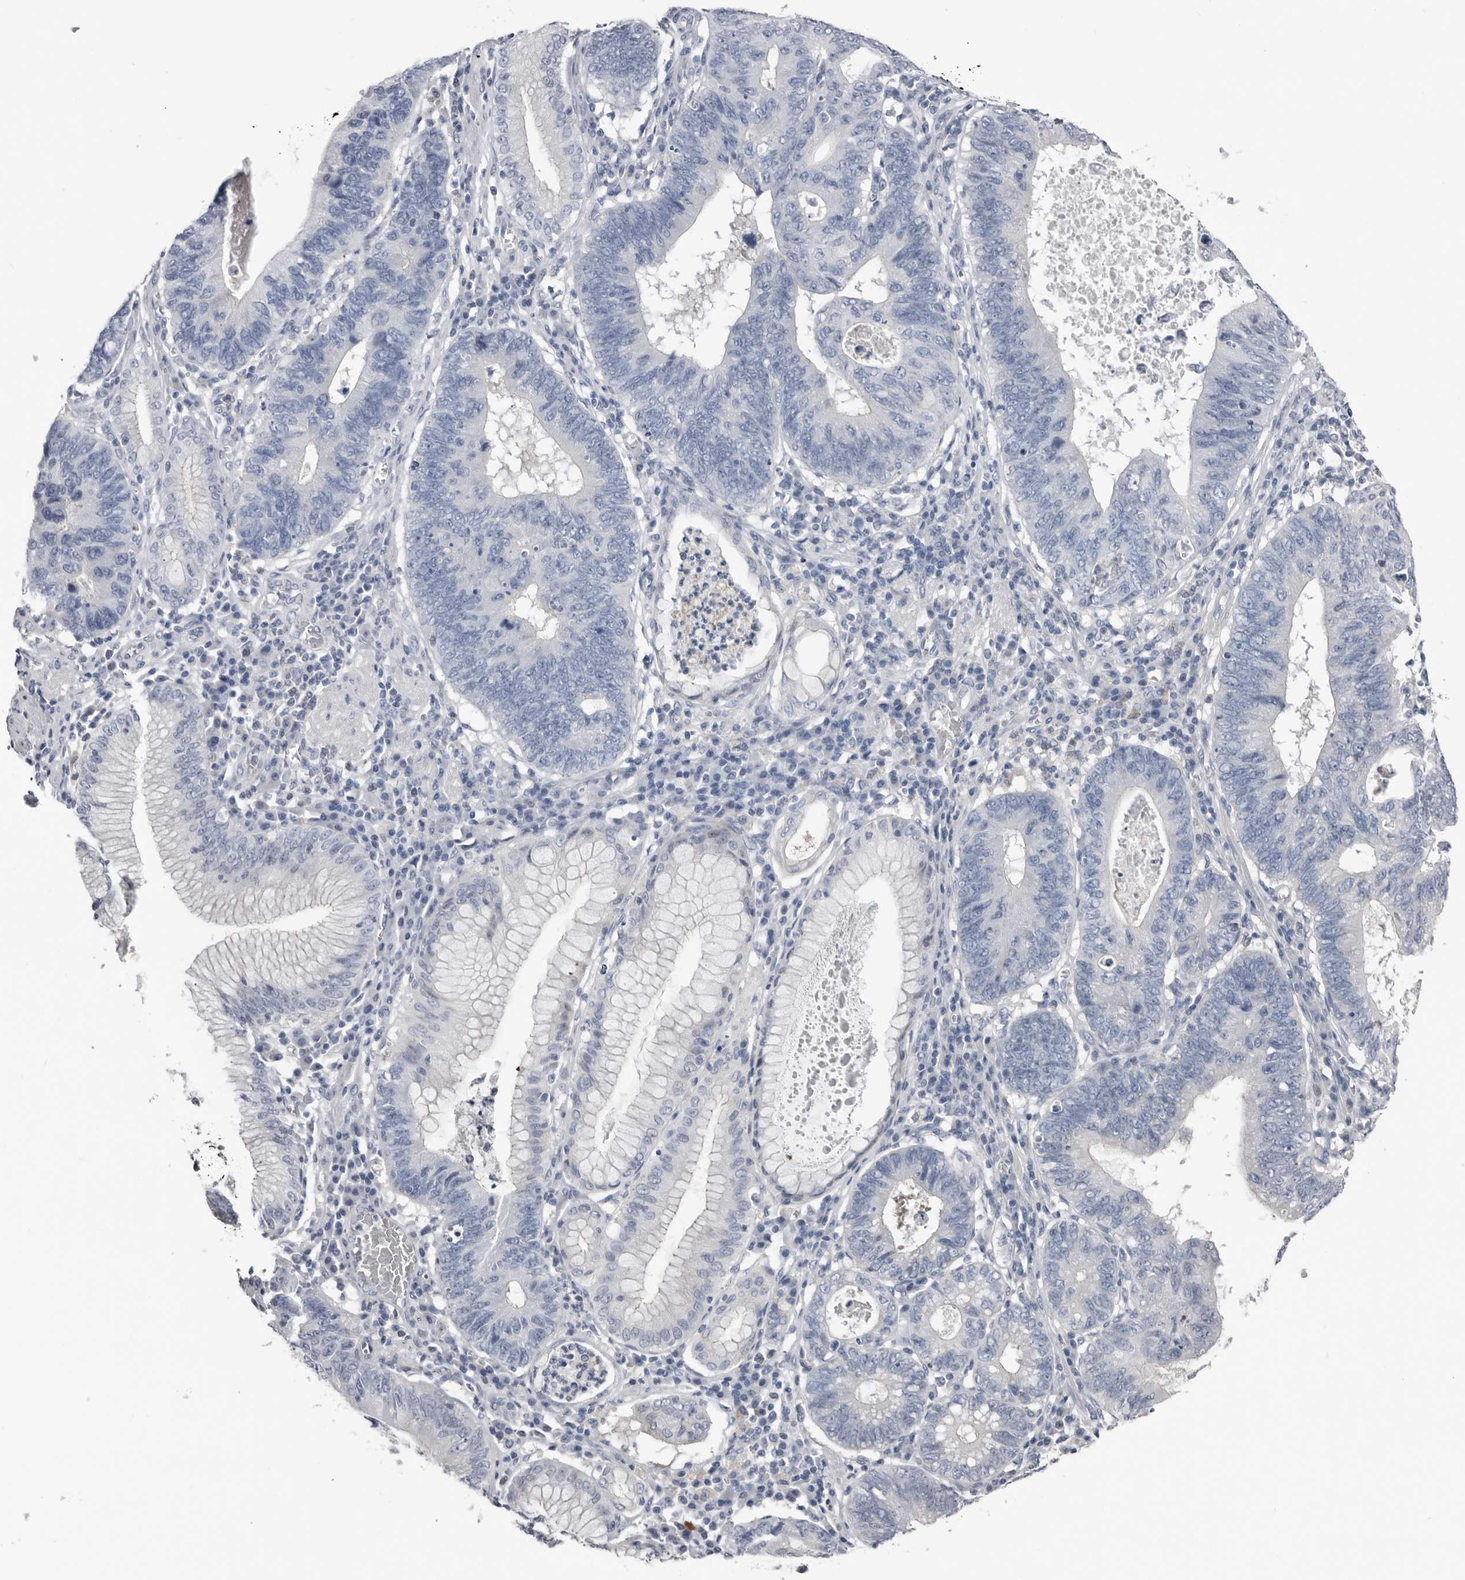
{"staining": {"intensity": "negative", "quantity": "none", "location": "none"}, "tissue": "stomach cancer", "cell_type": "Tumor cells", "image_type": "cancer", "snomed": [{"axis": "morphology", "description": "Adenocarcinoma, NOS"}, {"axis": "topography", "description": "Stomach"}], "caption": "DAB immunohistochemical staining of adenocarcinoma (stomach) exhibits no significant expression in tumor cells.", "gene": "FABP7", "patient": {"sex": "male", "age": 59}}